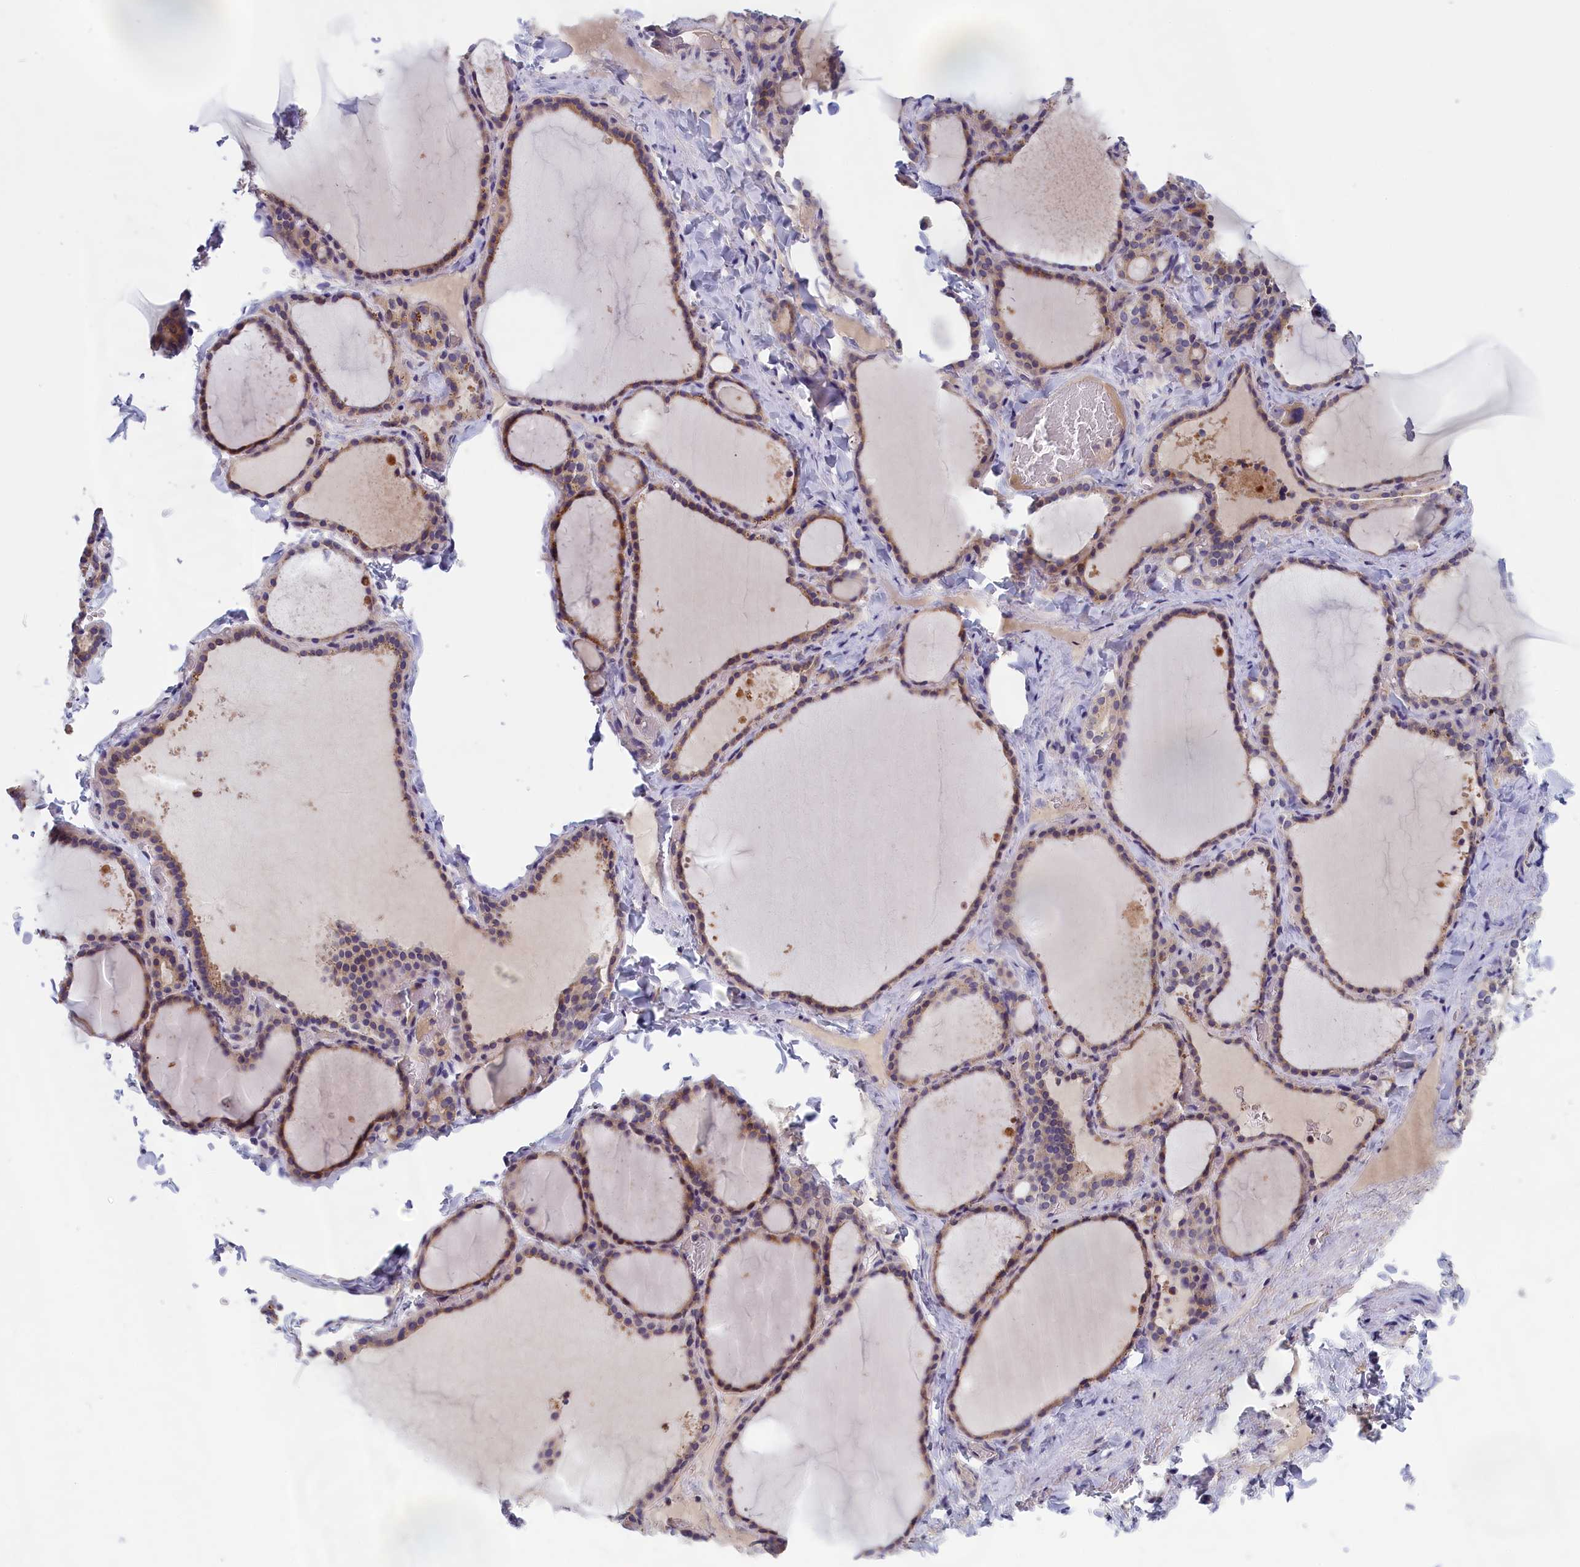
{"staining": {"intensity": "moderate", "quantity": ">75%", "location": "cytoplasmic/membranous"}, "tissue": "thyroid gland", "cell_type": "Glandular cells", "image_type": "normal", "snomed": [{"axis": "morphology", "description": "Normal tissue, NOS"}, {"axis": "topography", "description": "Thyroid gland"}], "caption": "IHC of benign thyroid gland reveals medium levels of moderate cytoplasmic/membranous staining in approximately >75% of glandular cells.", "gene": "IGFALS", "patient": {"sex": "female", "age": 22}}